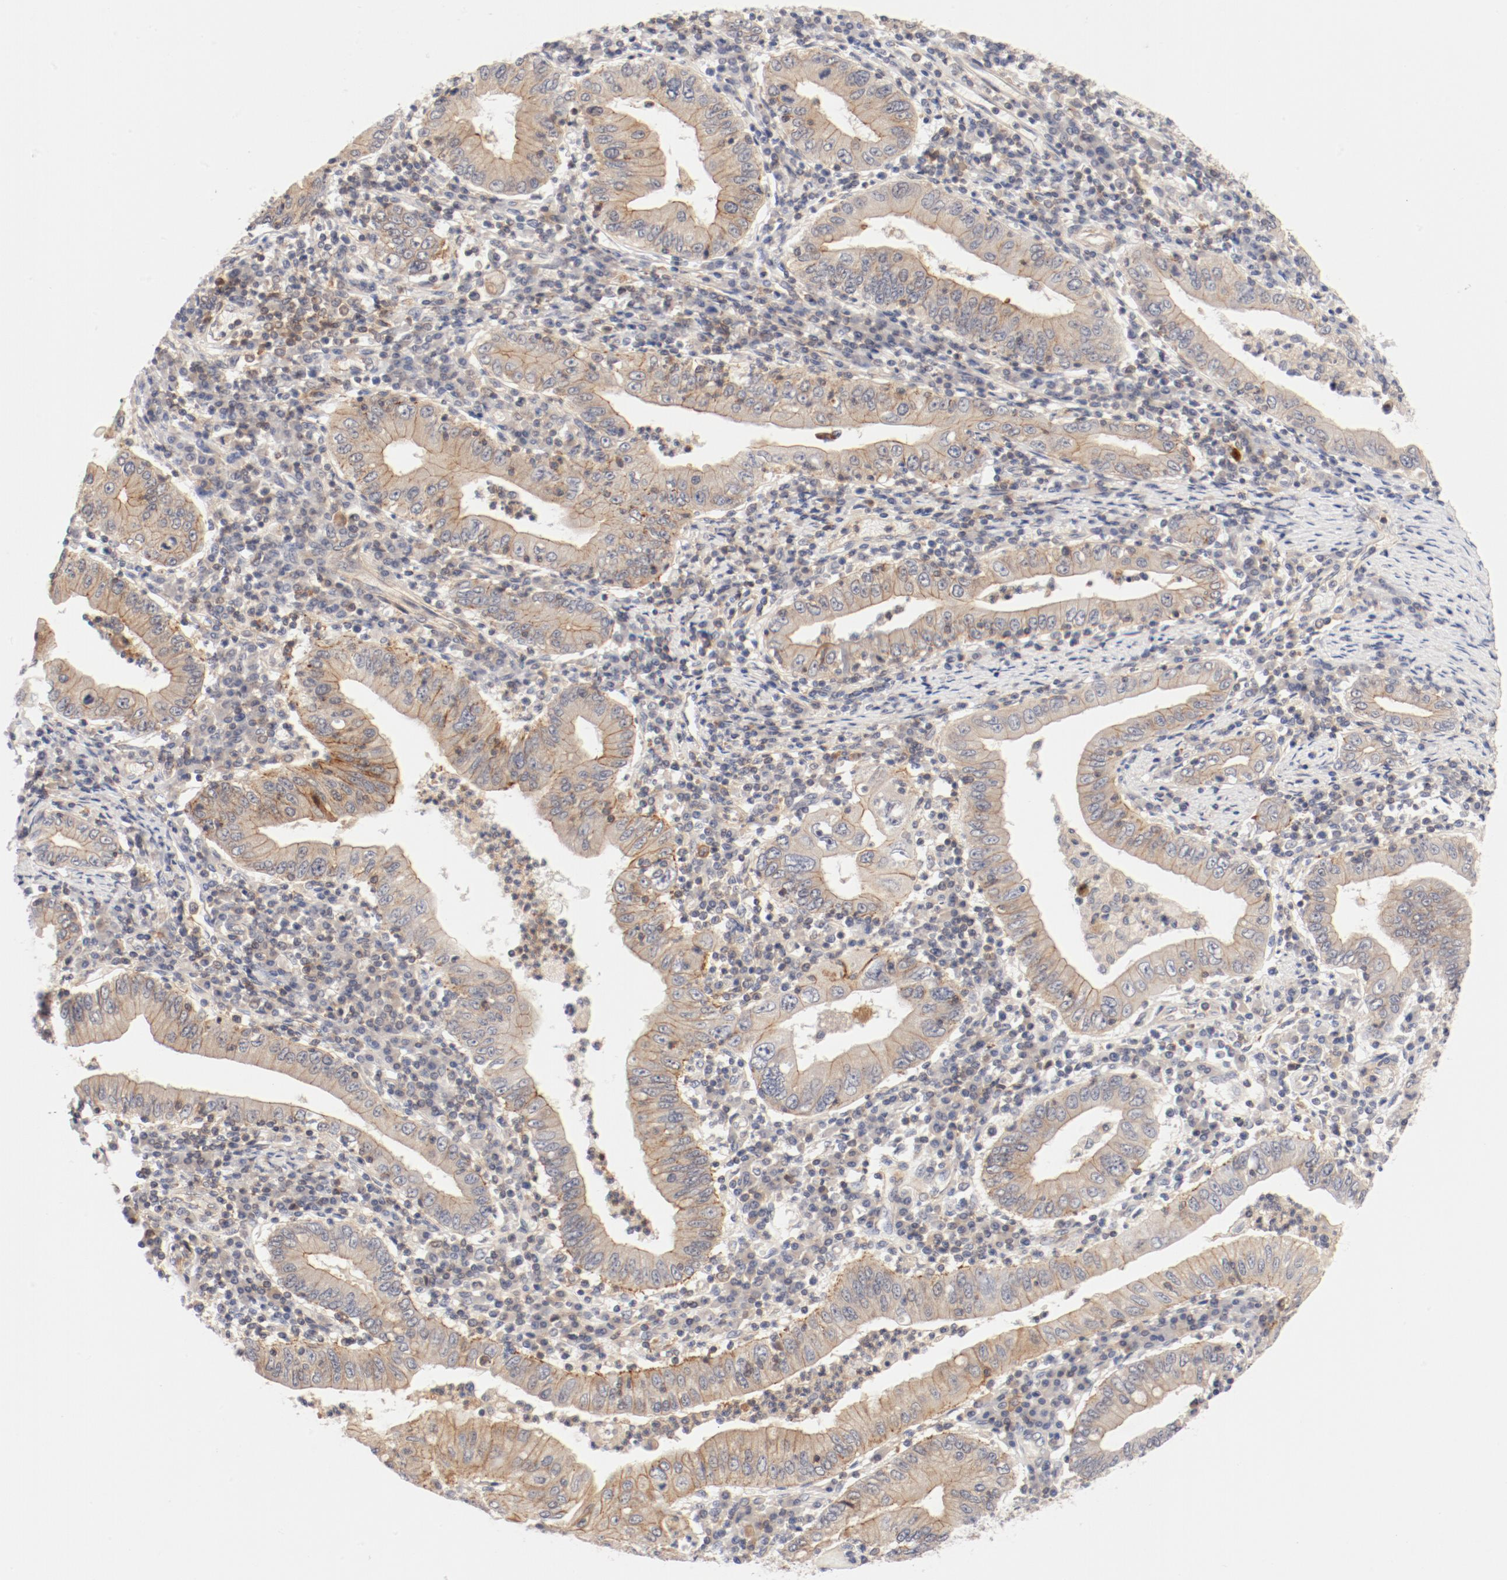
{"staining": {"intensity": "moderate", "quantity": ">75%", "location": "cytoplasmic/membranous"}, "tissue": "stomach cancer", "cell_type": "Tumor cells", "image_type": "cancer", "snomed": [{"axis": "morphology", "description": "Normal tissue, NOS"}, {"axis": "morphology", "description": "Adenocarcinoma, NOS"}, {"axis": "topography", "description": "Esophagus"}, {"axis": "topography", "description": "Stomach, upper"}, {"axis": "topography", "description": "Peripheral nerve tissue"}], "caption": "IHC photomicrograph of stomach adenocarcinoma stained for a protein (brown), which demonstrates medium levels of moderate cytoplasmic/membranous expression in approximately >75% of tumor cells.", "gene": "ZNF267", "patient": {"sex": "male", "age": 62}}